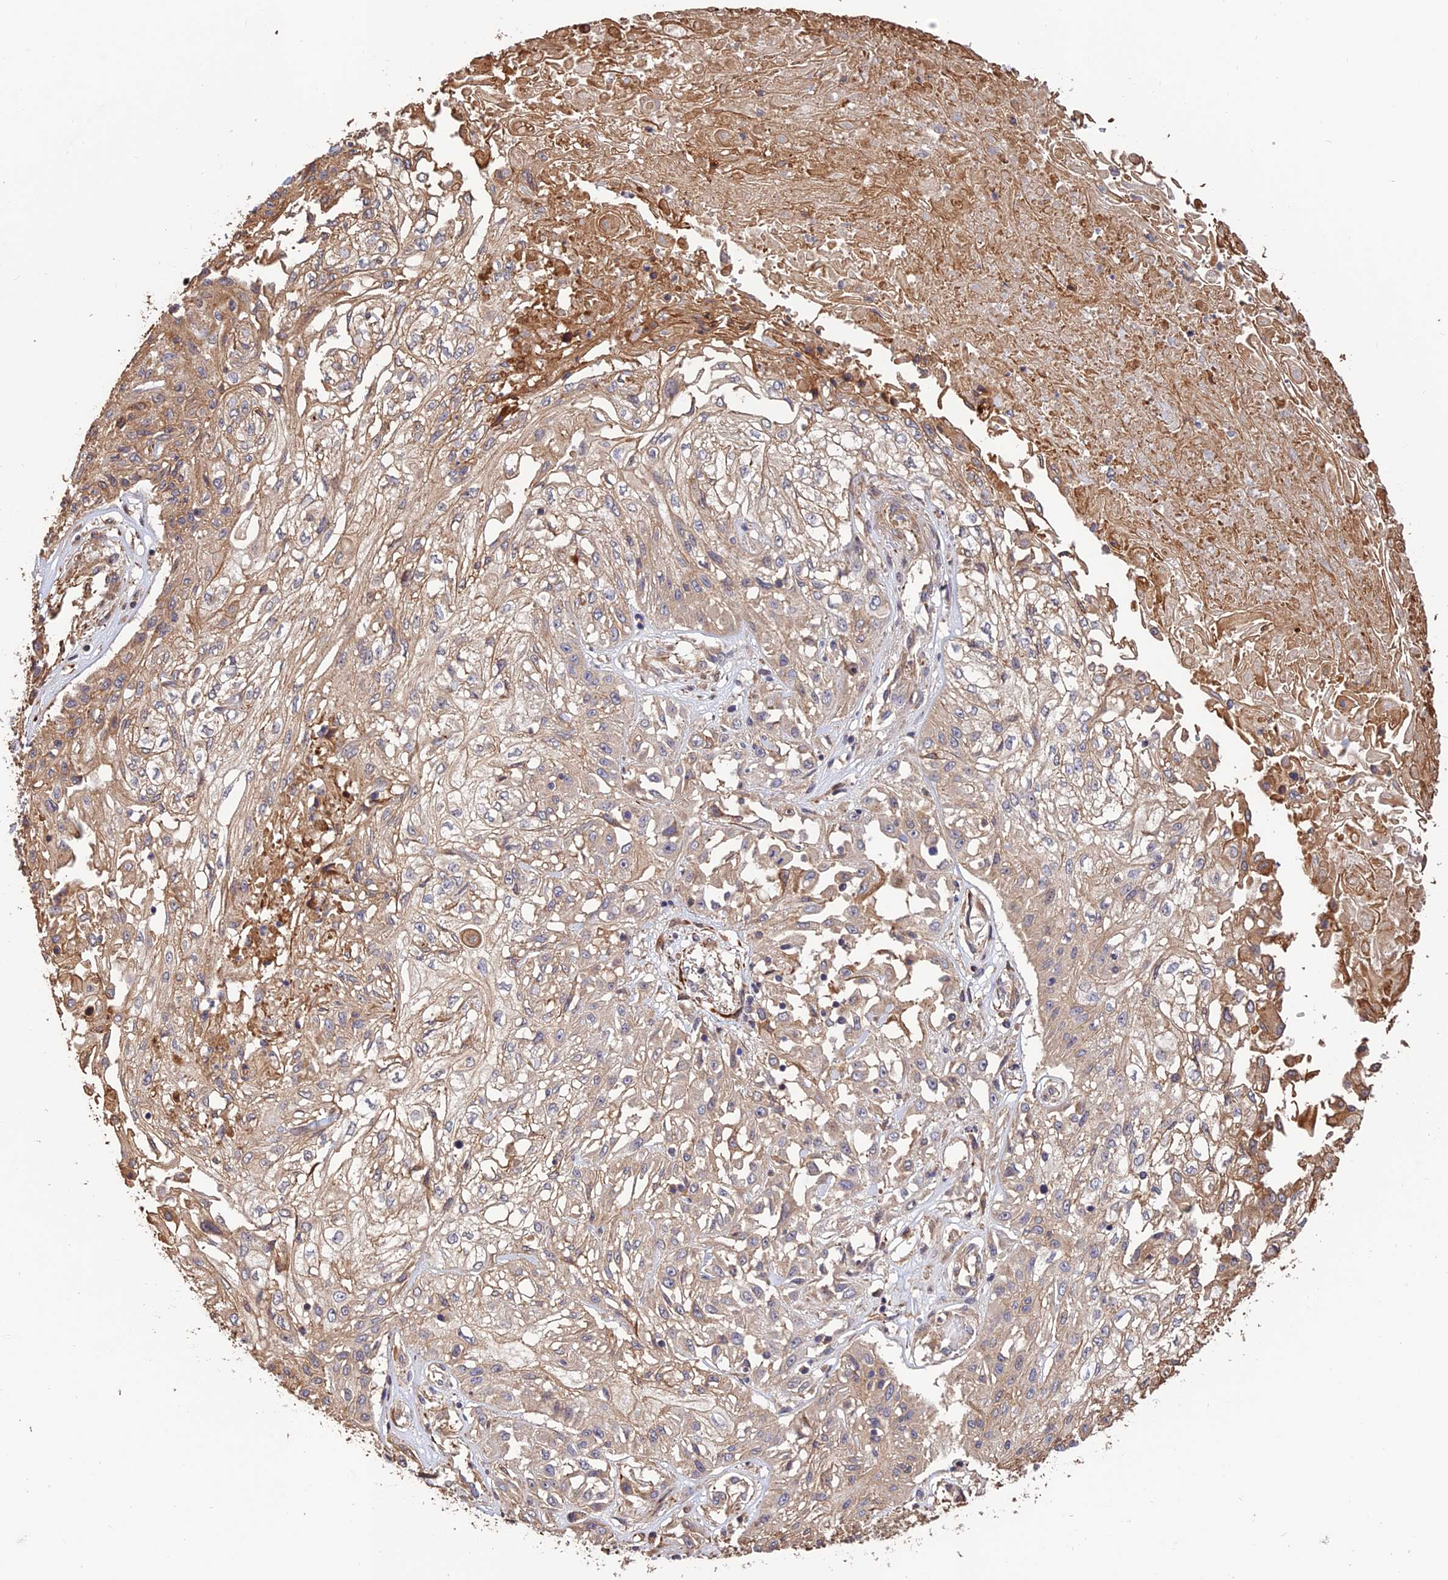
{"staining": {"intensity": "weak", "quantity": ">75%", "location": "cytoplasmic/membranous"}, "tissue": "skin cancer", "cell_type": "Tumor cells", "image_type": "cancer", "snomed": [{"axis": "morphology", "description": "Squamous cell carcinoma, NOS"}, {"axis": "morphology", "description": "Squamous cell carcinoma, metastatic, NOS"}, {"axis": "topography", "description": "Skin"}, {"axis": "topography", "description": "Lymph node"}], "caption": "High-power microscopy captured an immunohistochemistry image of metastatic squamous cell carcinoma (skin), revealing weak cytoplasmic/membranous positivity in about >75% of tumor cells.", "gene": "CREBL2", "patient": {"sex": "male", "age": 75}}